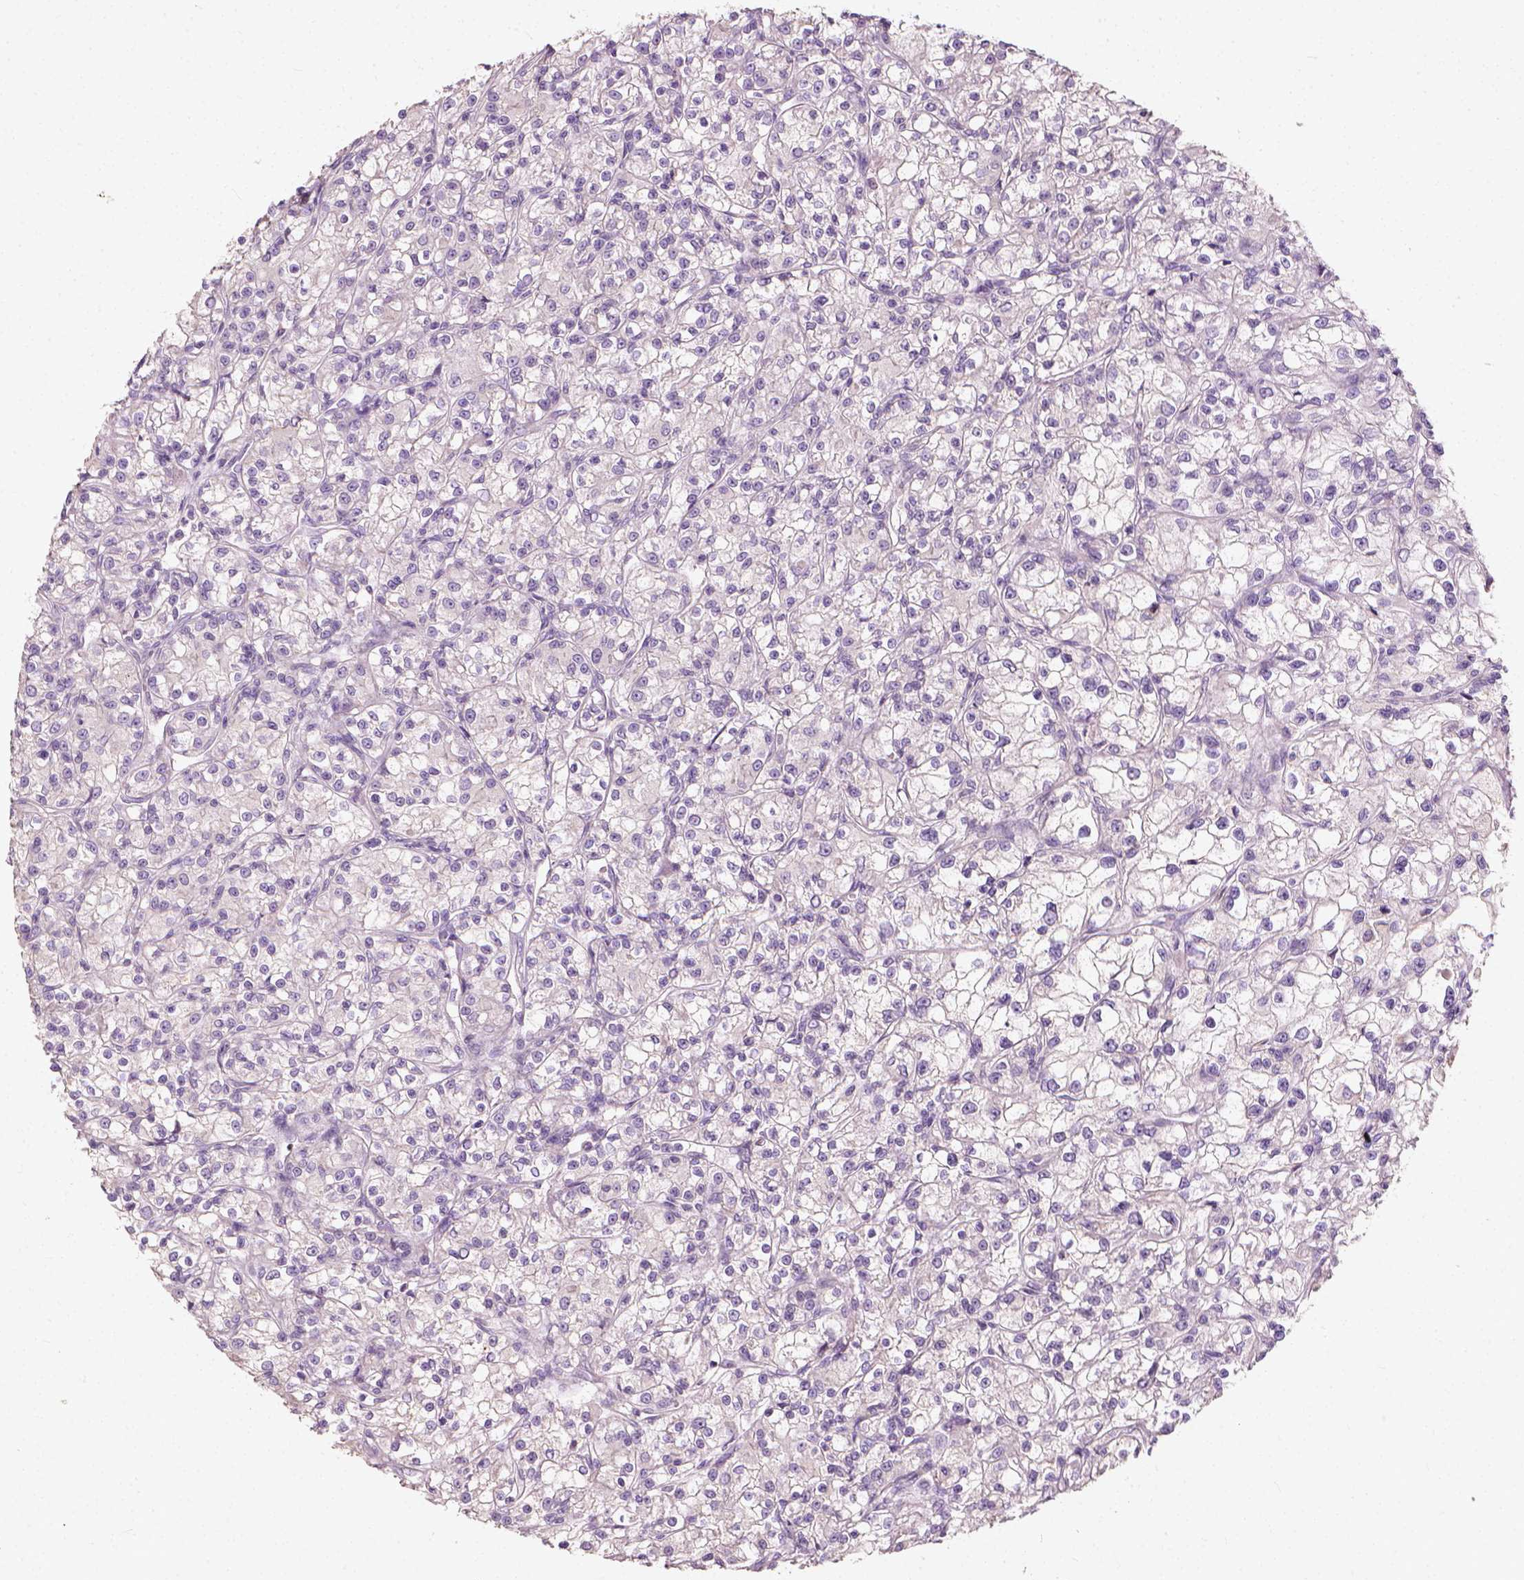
{"staining": {"intensity": "negative", "quantity": "none", "location": "none"}, "tissue": "renal cancer", "cell_type": "Tumor cells", "image_type": "cancer", "snomed": [{"axis": "morphology", "description": "Adenocarcinoma, NOS"}, {"axis": "topography", "description": "Kidney"}], "caption": "Tumor cells show no significant expression in renal adenocarcinoma. Brightfield microscopy of immunohistochemistry stained with DAB (3,3'-diaminobenzidine) (brown) and hematoxylin (blue), captured at high magnification.", "gene": "DHCR24", "patient": {"sex": "female", "age": 59}}